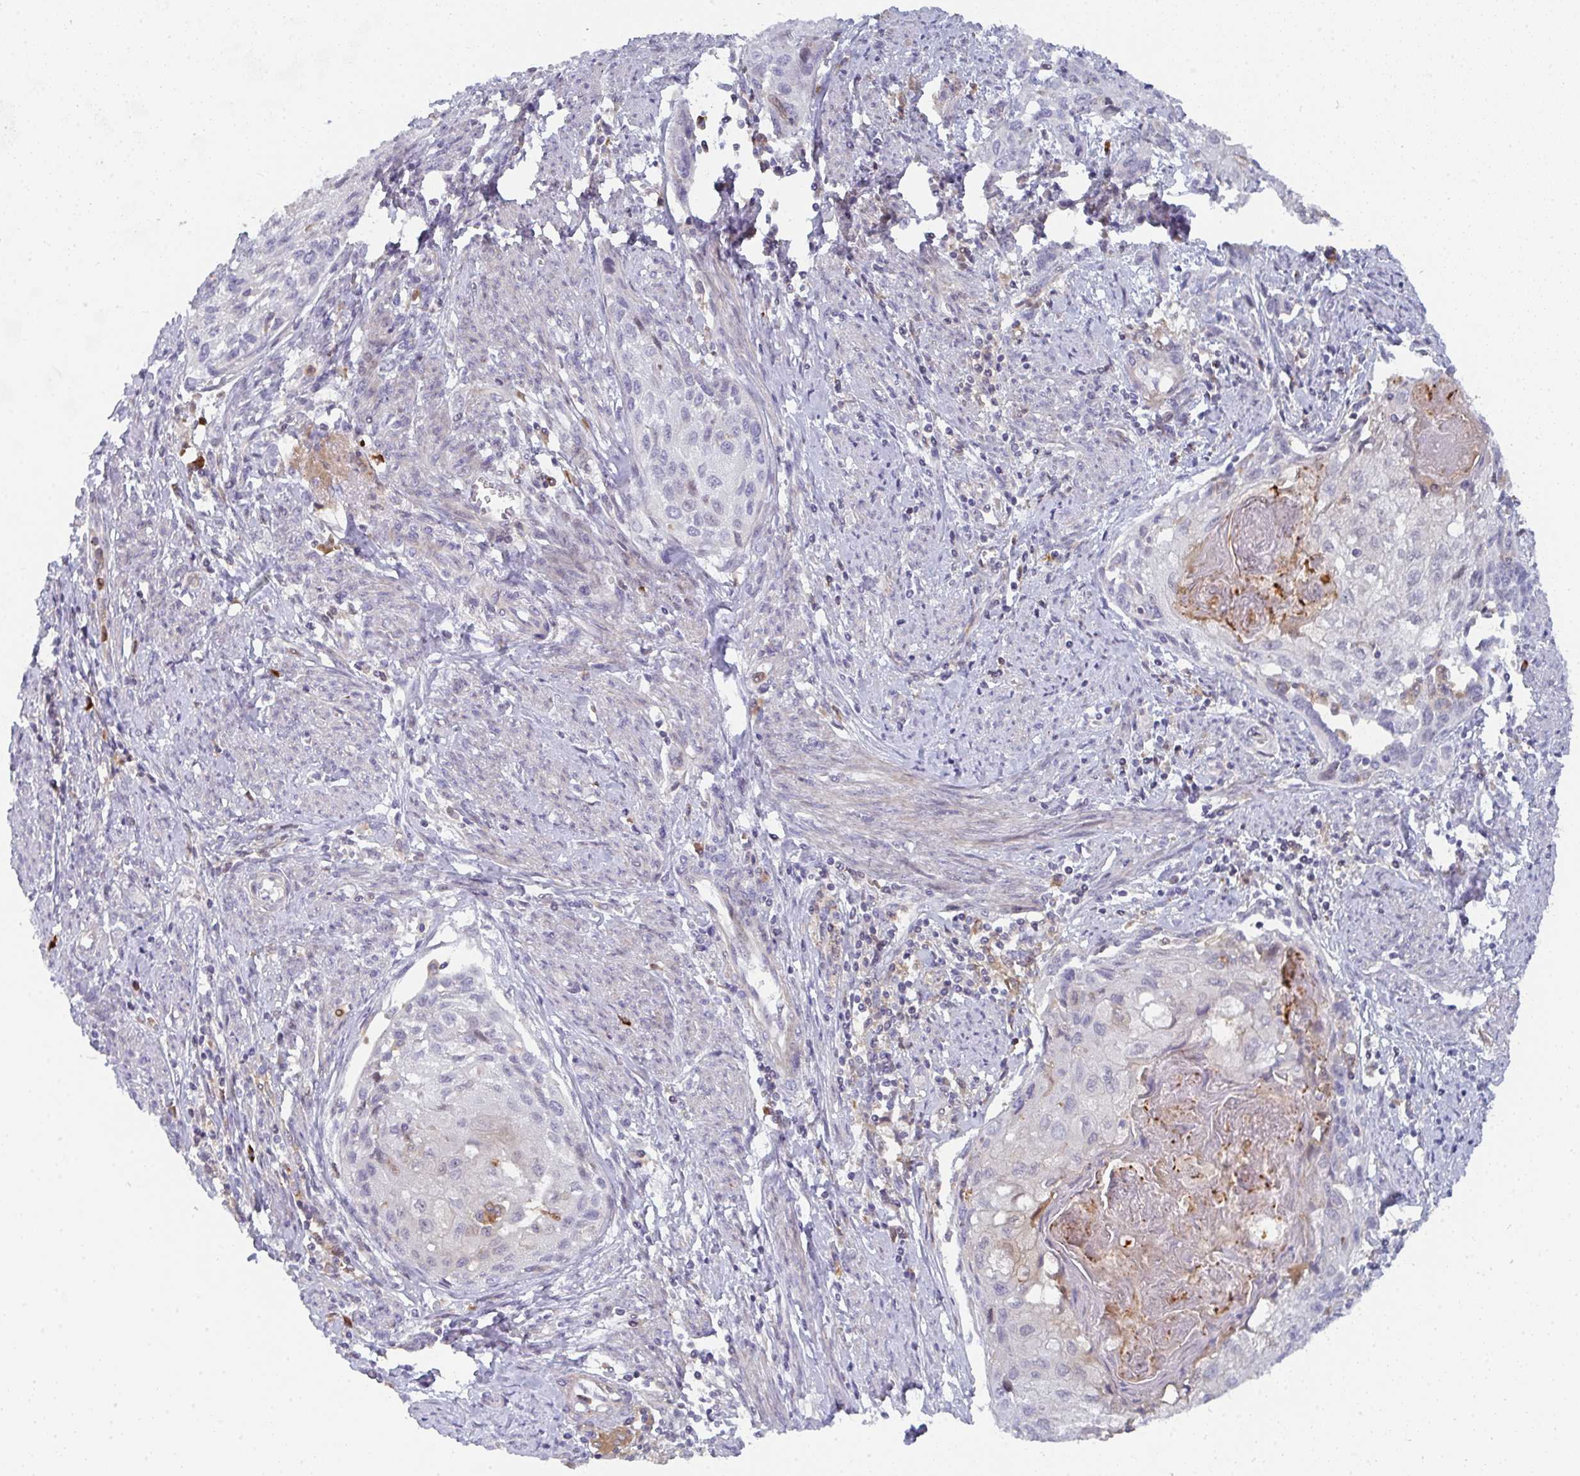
{"staining": {"intensity": "negative", "quantity": "none", "location": "none"}, "tissue": "cervical cancer", "cell_type": "Tumor cells", "image_type": "cancer", "snomed": [{"axis": "morphology", "description": "Squamous cell carcinoma, NOS"}, {"axis": "topography", "description": "Cervix"}], "caption": "High power microscopy photomicrograph of an immunohistochemistry image of cervical cancer (squamous cell carcinoma), revealing no significant staining in tumor cells.", "gene": "KLHL33", "patient": {"sex": "female", "age": 67}}